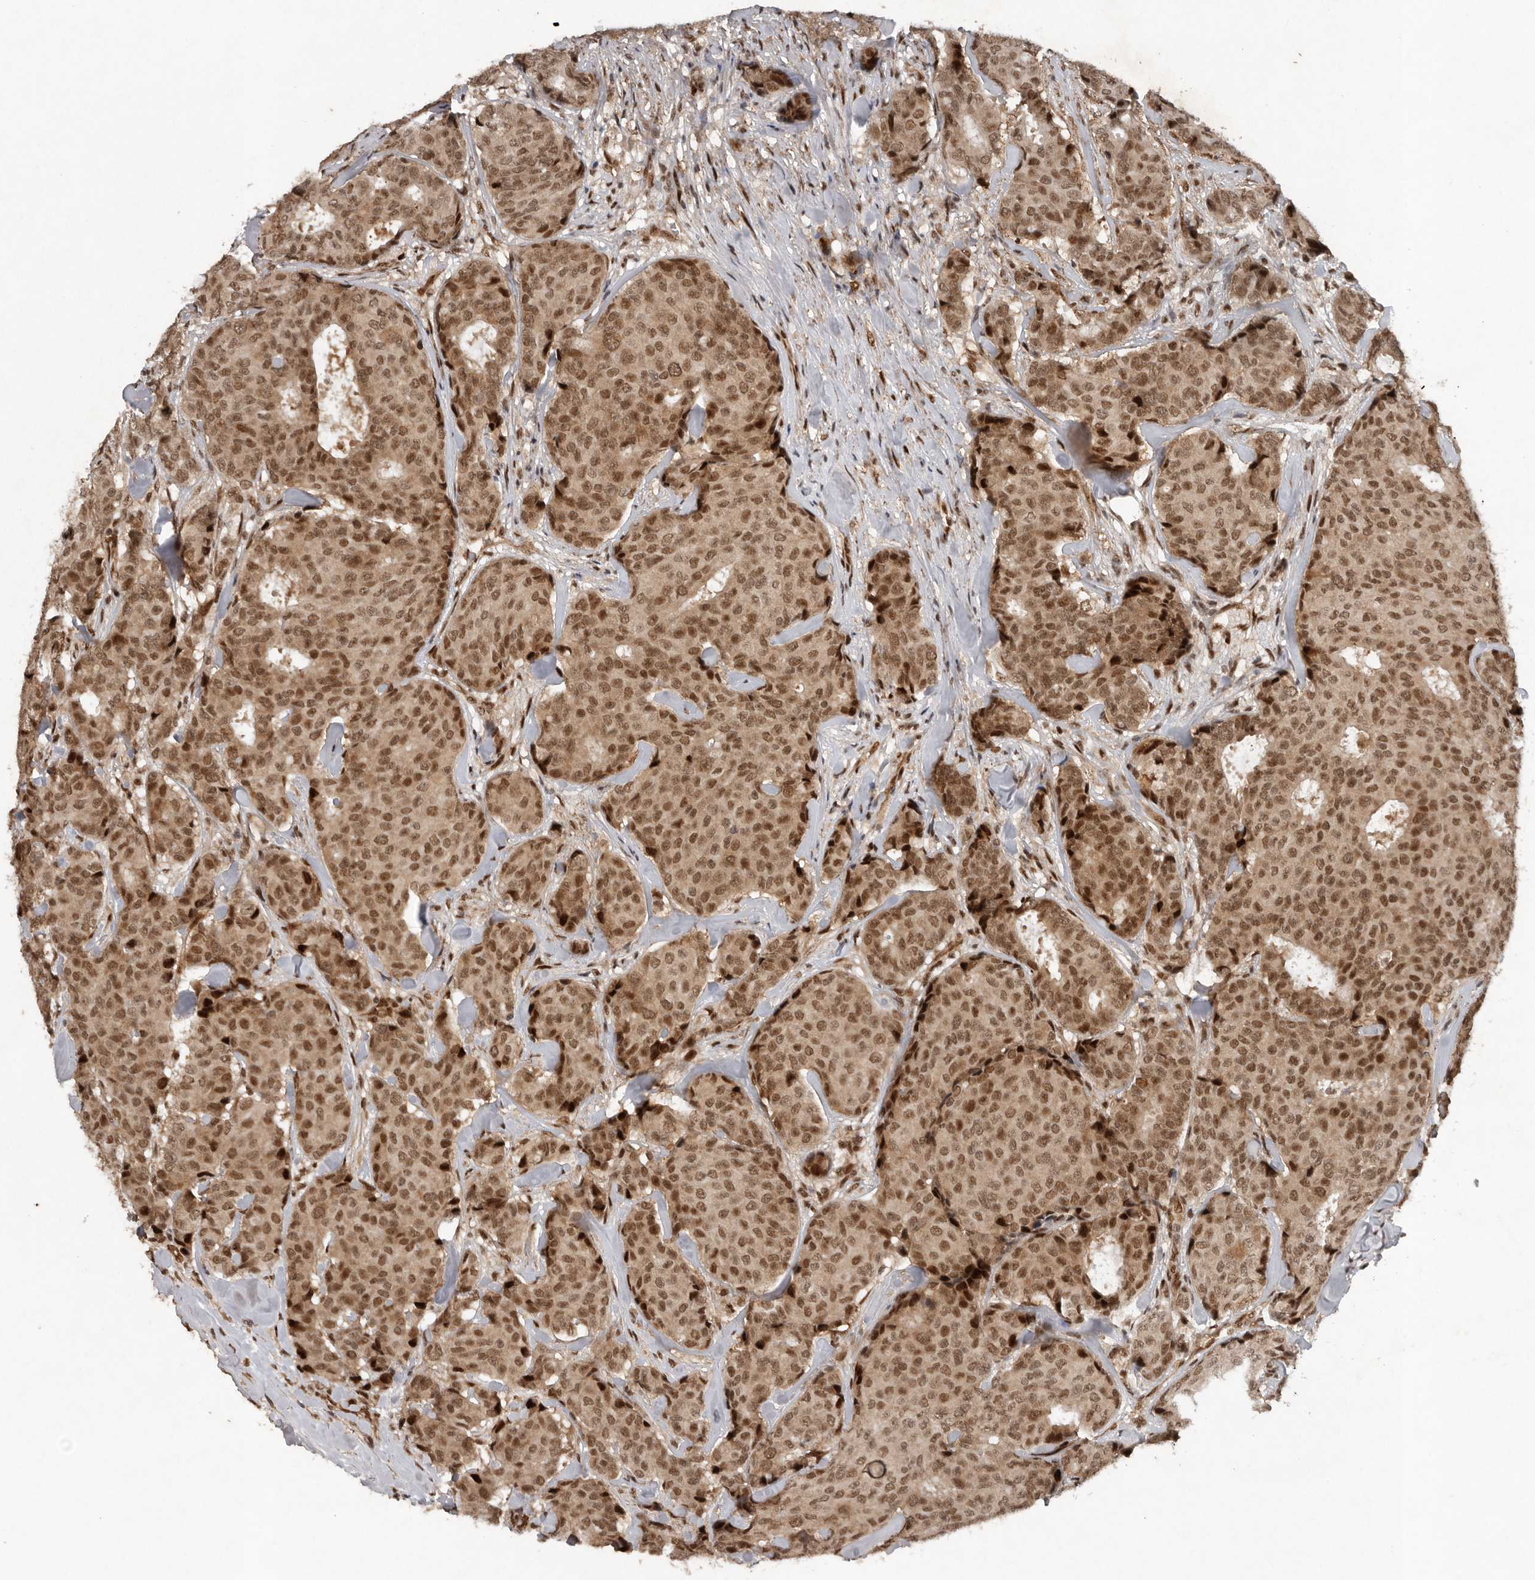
{"staining": {"intensity": "moderate", "quantity": ">75%", "location": "nuclear"}, "tissue": "breast cancer", "cell_type": "Tumor cells", "image_type": "cancer", "snomed": [{"axis": "morphology", "description": "Duct carcinoma"}, {"axis": "topography", "description": "Breast"}], "caption": "An image of human breast cancer (intraductal carcinoma) stained for a protein shows moderate nuclear brown staining in tumor cells. (Brightfield microscopy of DAB IHC at high magnification).", "gene": "CDC27", "patient": {"sex": "female", "age": 75}}